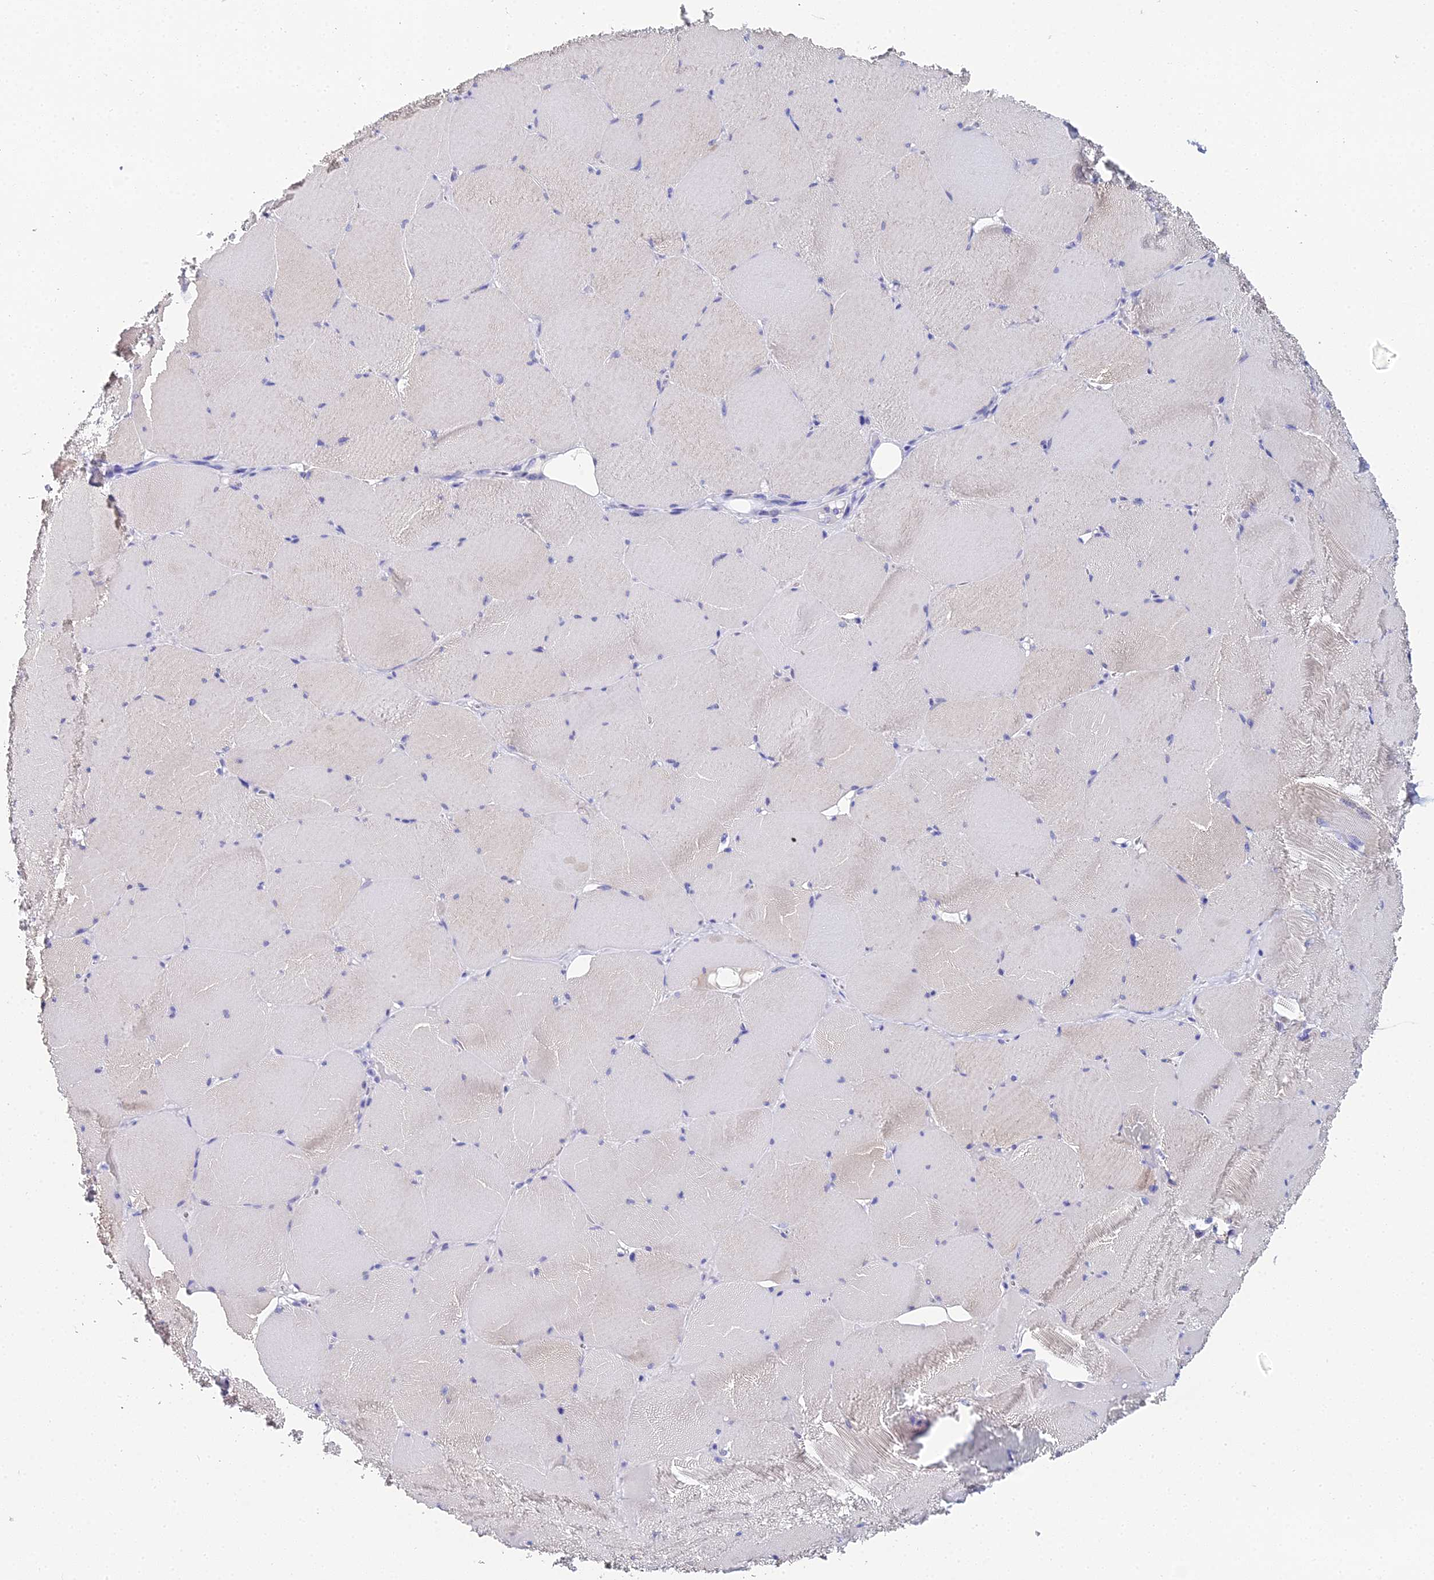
{"staining": {"intensity": "weak", "quantity": "<25%", "location": "cytoplasmic/membranous"}, "tissue": "skeletal muscle", "cell_type": "Myocytes", "image_type": "normal", "snomed": [{"axis": "morphology", "description": "Normal tissue, NOS"}, {"axis": "topography", "description": "Skeletal muscle"}, {"axis": "topography", "description": "Head-Neck"}], "caption": "Skeletal muscle was stained to show a protein in brown. There is no significant expression in myocytes. The staining was performed using DAB to visualize the protein expression in brown, while the nuclei were stained in blue with hematoxylin (Magnification: 20x).", "gene": "OCM2", "patient": {"sex": "male", "age": 66}}